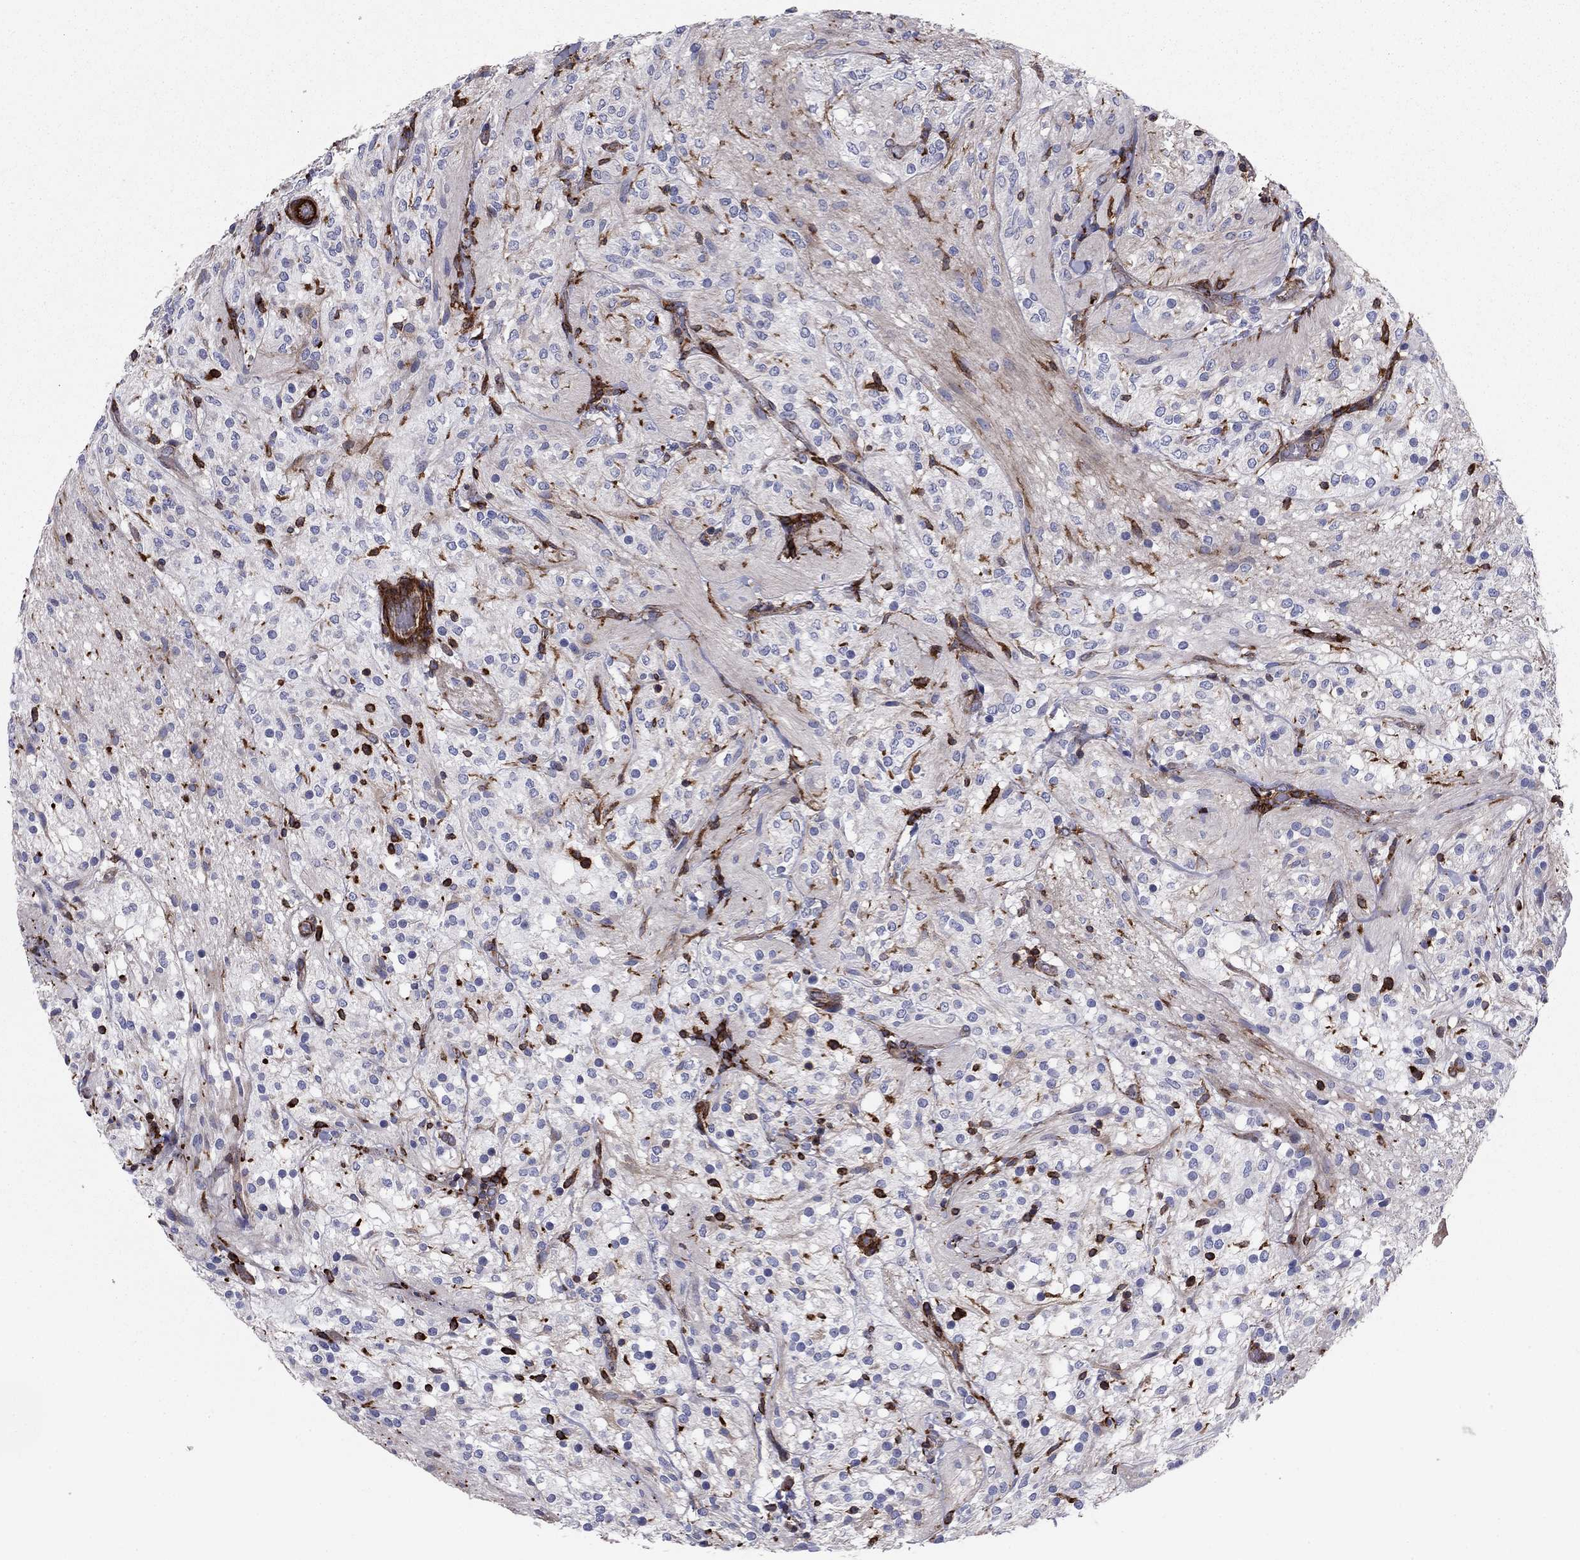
{"staining": {"intensity": "negative", "quantity": "none", "location": "none"}, "tissue": "glioma", "cell_type": "Tumor cells", "image_type": "cancer", "snomed": [{"axis": "morphology", "description": "Glioma, malignant, Low grade"}, {"axis": "topography", "description": "Brain"}], "caption": "DAB (3,3'-diaminobenzidine) immunohistochemical staining of human glioma exhibits no significant staining in tumor cells. The staining was performed using DAB to visualize the protein expression in brown, while the nuclei were stained in blue with hematoxylin (Magnification: 20x).", "gene": "EHBP1L1", "patient": {"sex": "male", "age": 3}}